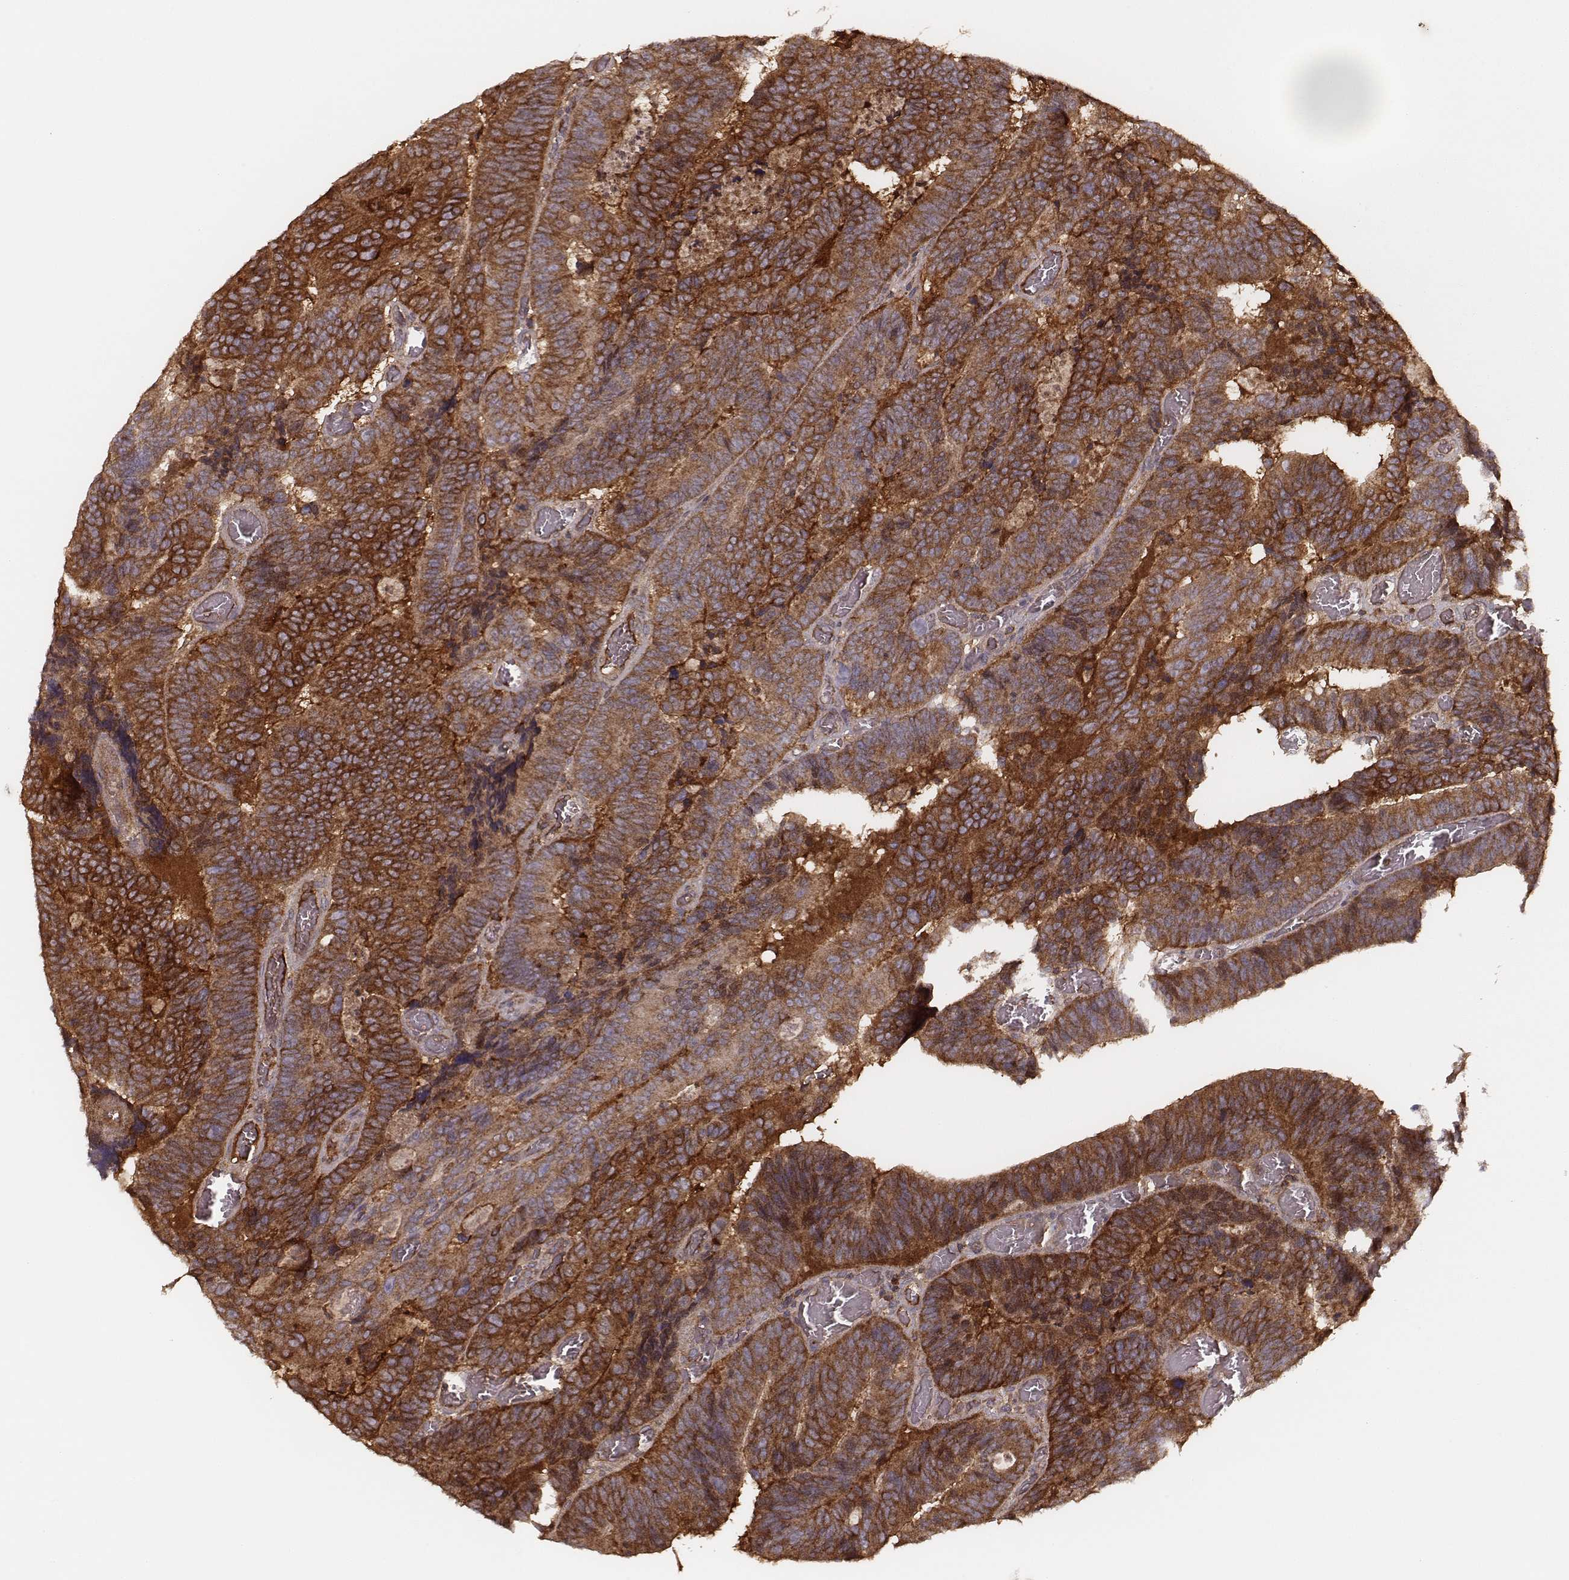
{"staining": {"intensity": "strong", "quantity": ">75%", "location": "cytoplasmic/membranous"}, "tissue": "colorectal cancer", "cell_type": "Tumor cells", "image_type": "cancer", "snomed": [{"axis": "morphology", "description": "Adenocarcinoma, NOS"}, {"axis": "topography", "description": "Colon"}], "caption": "Strong cytoplasmic/membranous expression is appreciated in approximately >75% of tumor cells in colorectal cancer. The staining was performed using DAB, with brown indicating positive protein expression. Nuclei are stained blue with hematoxylin.", "gene": "CARS1", "patient": {"sex": "female", "age": 82}}